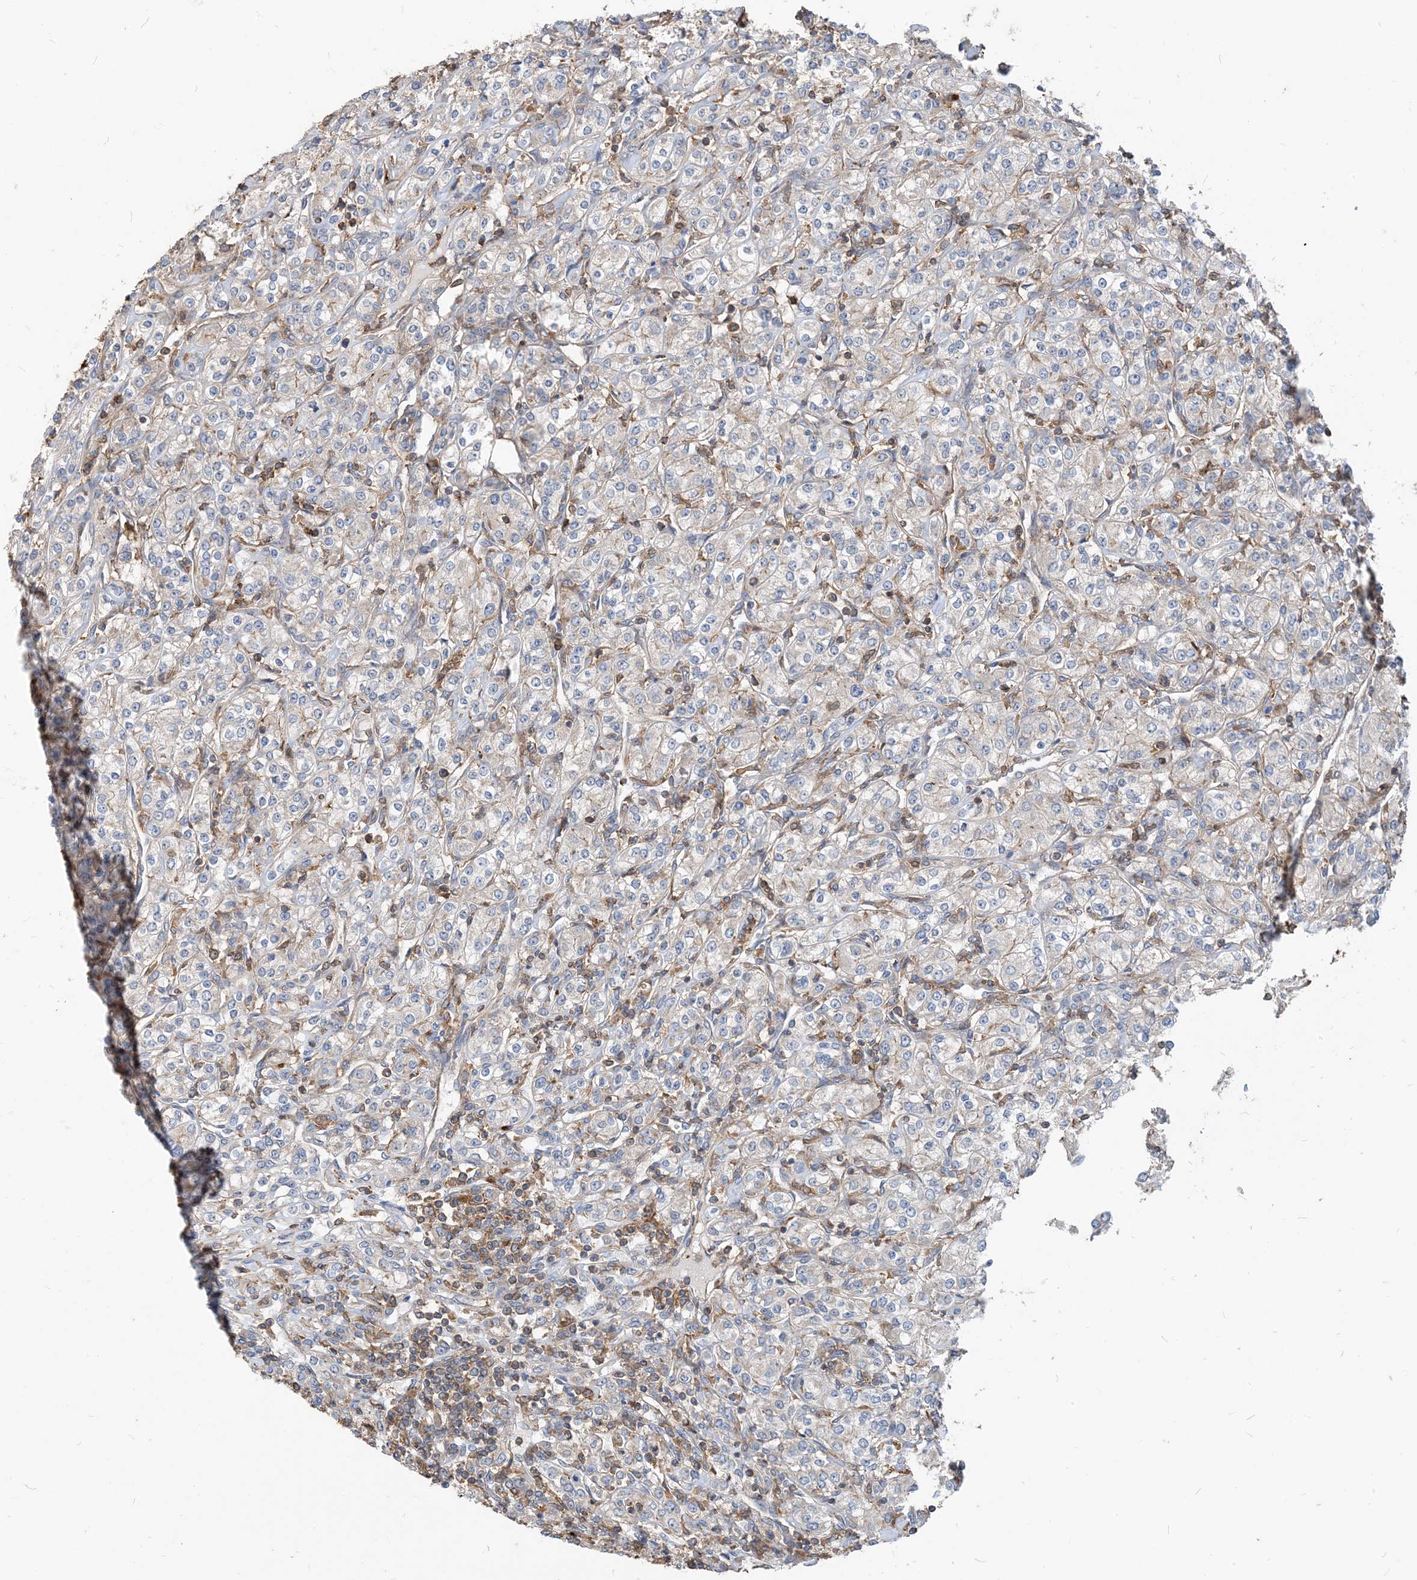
{"staining": {"intensity": "negative", "quantity": "none", "location": "none"}, "tissue": "renal cancer", "cell_type": "Tumor cells", "image_type": "cancer", "snomed": [{"axis": "morphology", "description": "Adenocarcinoma, NOS"}, {"axis": "topography", "description": "Kidney"}], "caption": "High power microscopy histopathology image of an IHC histopathology image of renal cancer, revealing no significant positivity in tumor cells. (Stains: DAB immunohistochemistry with hematoxylin counter stain, Microscopy: brightfield microscopy at high magnification).", "gene": "PARVG", "patient": {"sex": "male", "age": 77}}